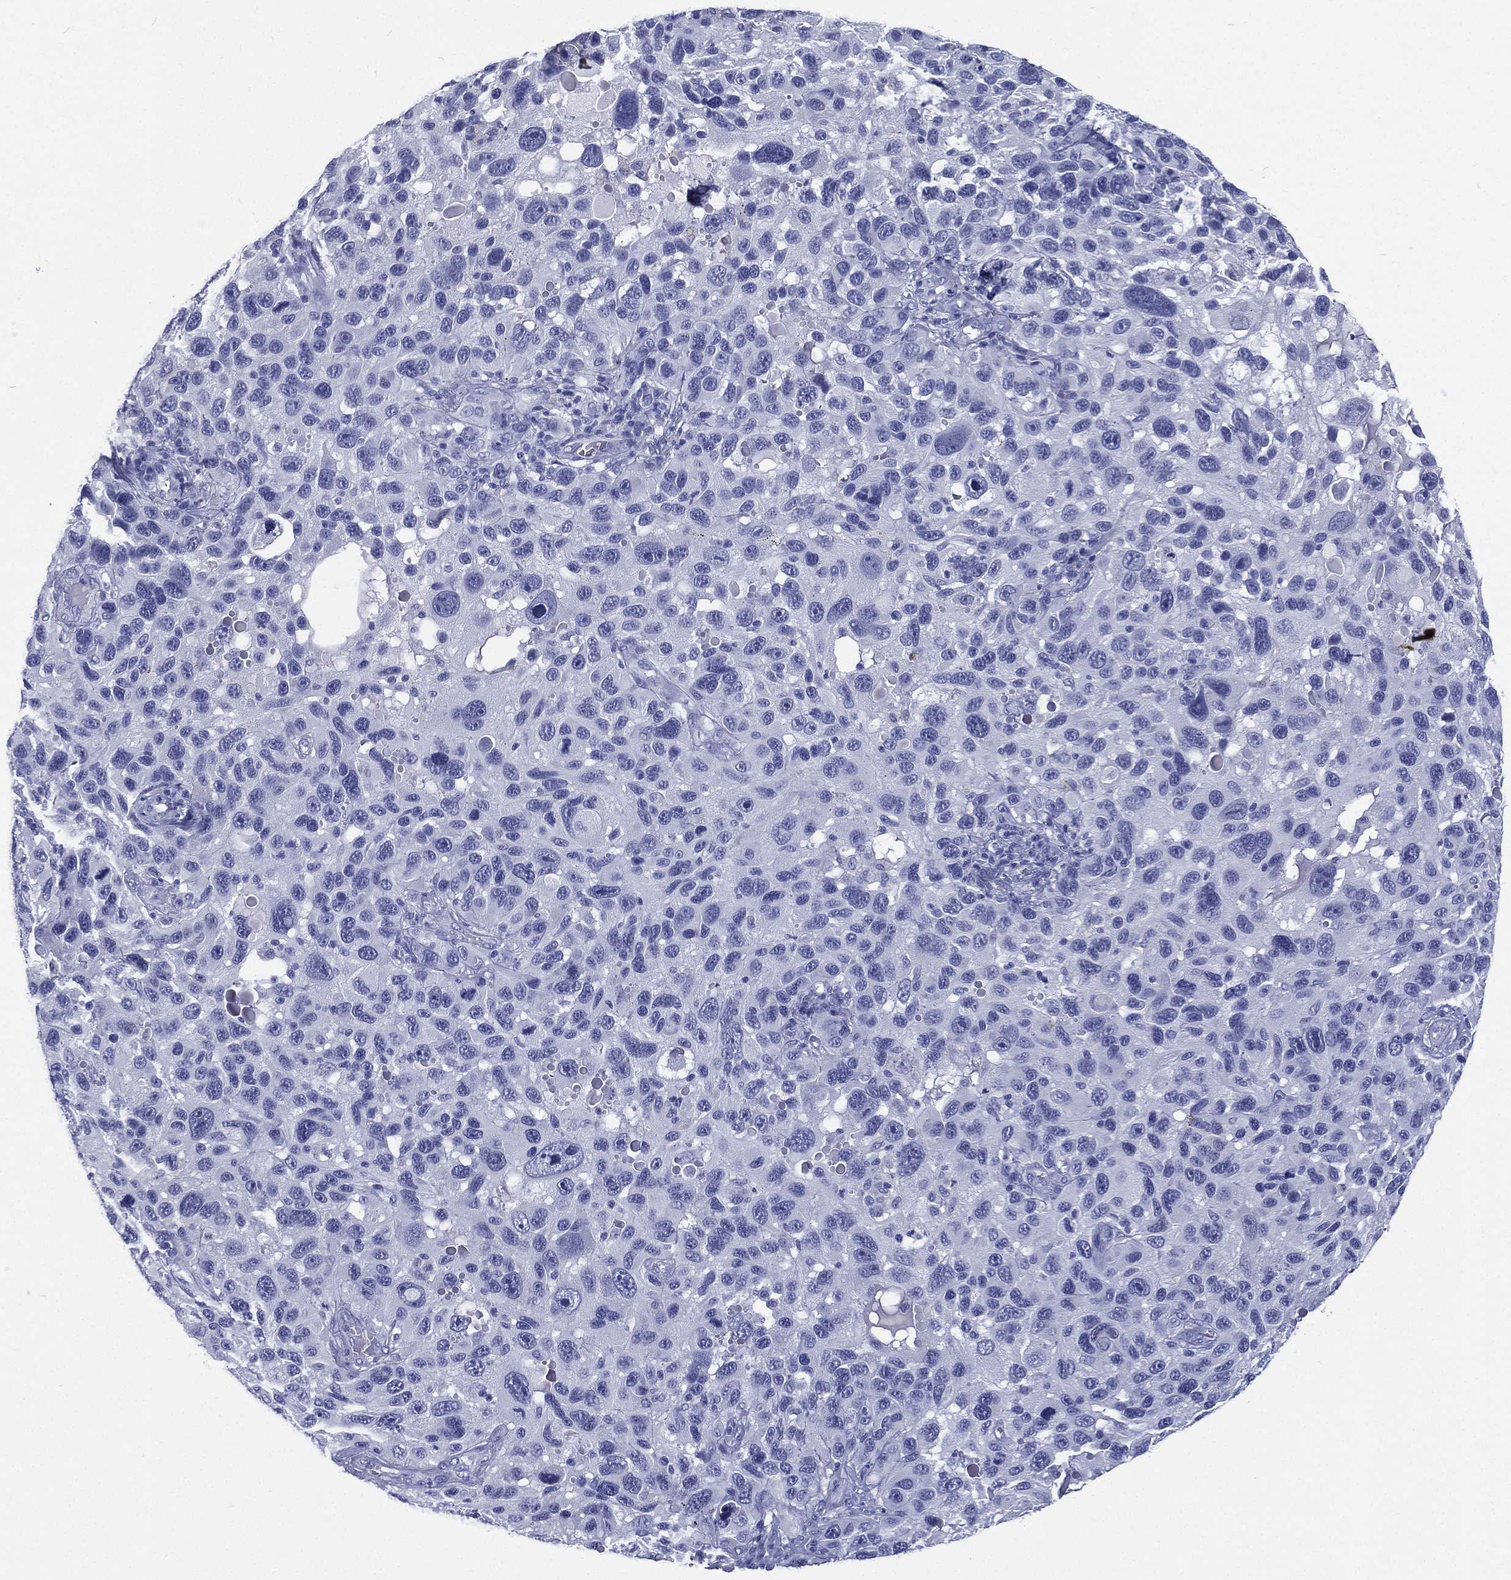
{"staining": {"intensity": "negative", "quantity": "none", "location": "none"}, "tissue": "melanoma", "cell_type": "Tumor cells", "image_type": "cancer", "snomed": [{"axis": "morphology", "description": "Malignant melanoma, NOS"}, {"axis": "topography", "description": "Skin"}], "caption": "The photomicrograph shows no significant expression in tumor cells of melanoma. (DAB immunohistochemistry (IHC), high magnification).", "gene": "RSPH4A", "patient": {"sex": "male", "age": 53}}